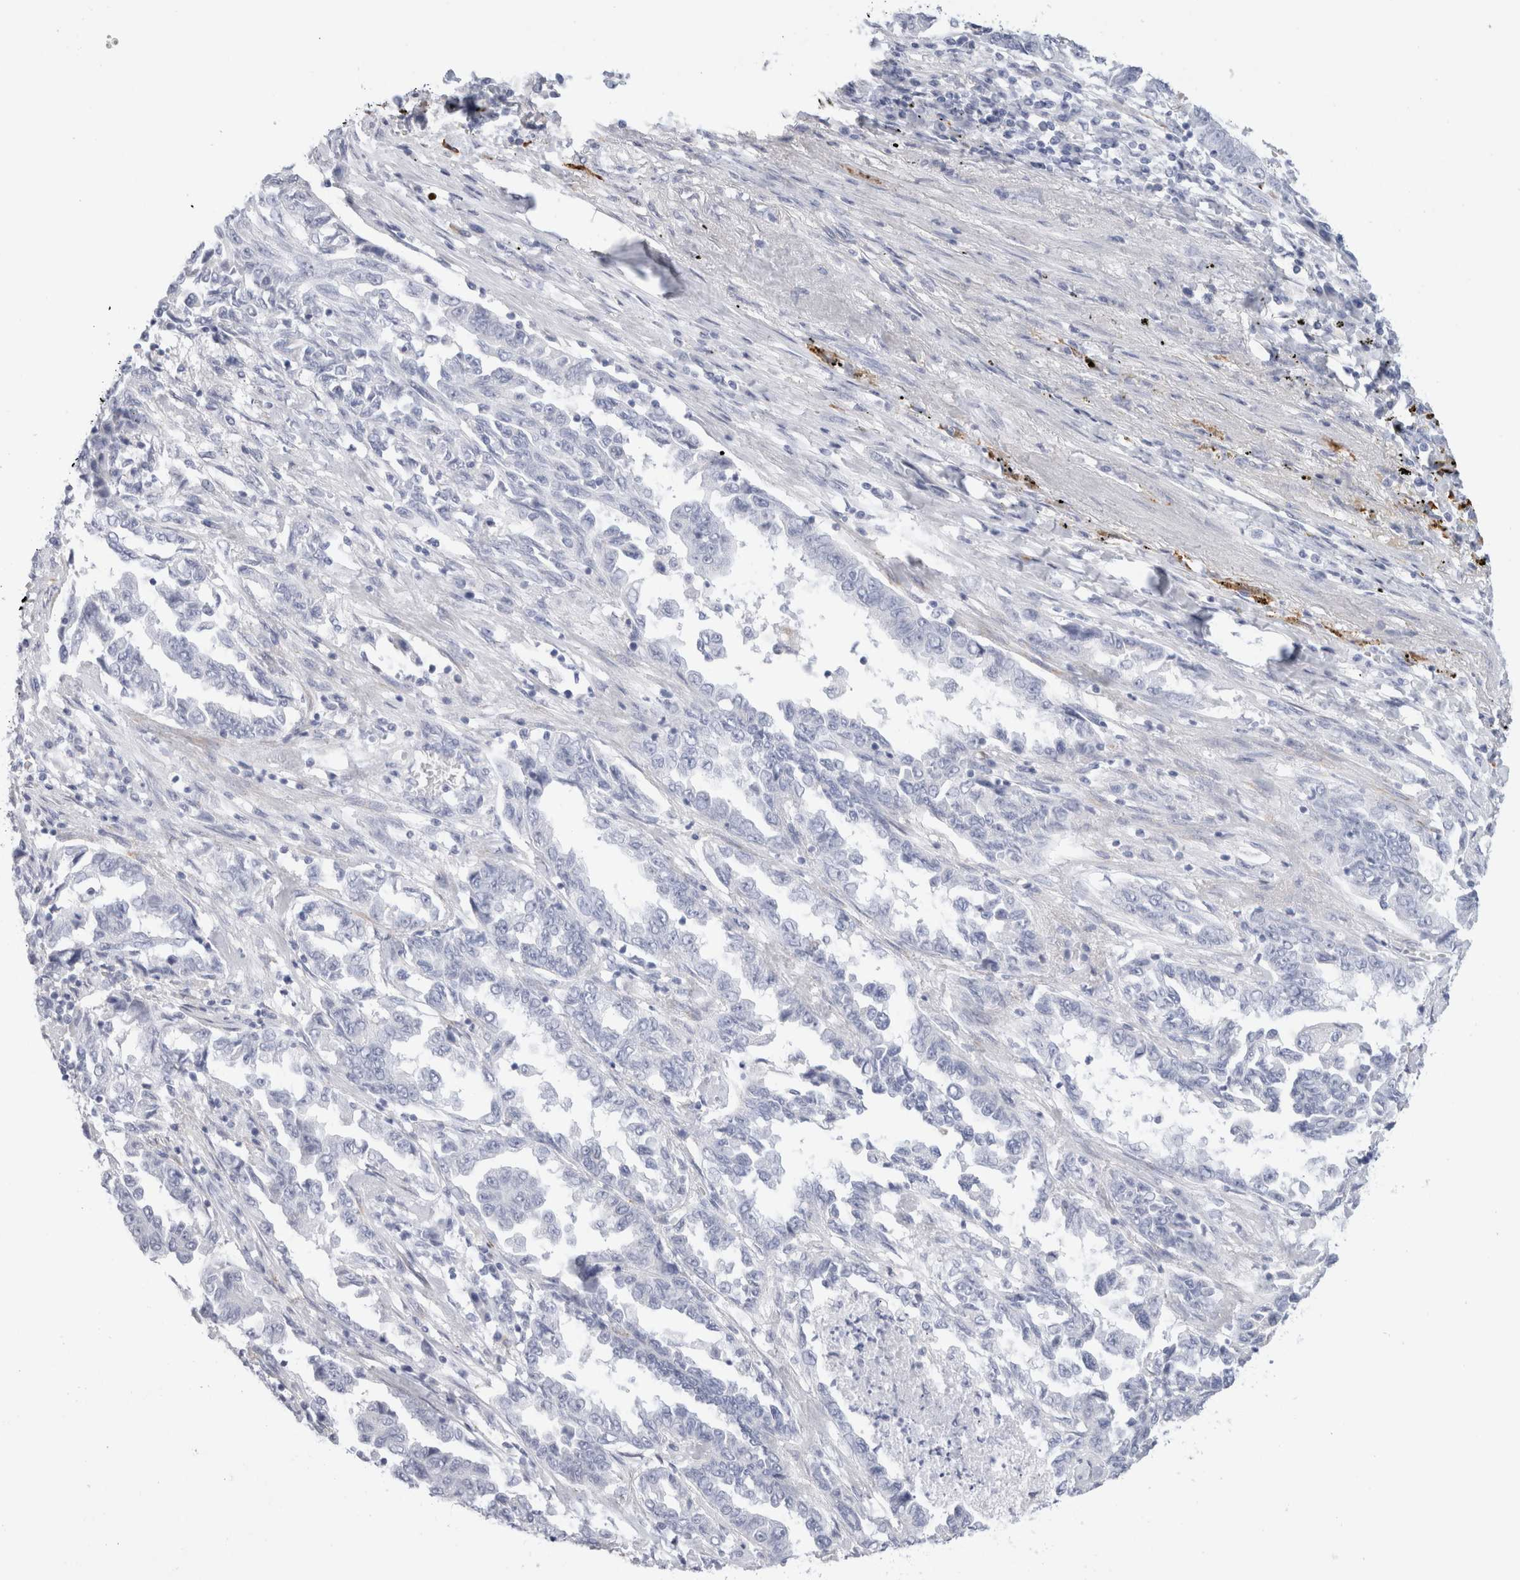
{"staining": {"intensity": "negative", "quantity": "none", "location": "none"}, "tissue": "lung cancer", "cell_type": "Tumor cells", "image_type": "cancer", "snomed": [{"axis": "morphology", "description": "Adenocarcinoma, NOS"}, {"axis": "topography", "description": "Lung"}], "caption": "This image is of lung cancer (adenocarcinoma) stained with immunohistochemistry to label a protein in brown with the nuclei are counter-stained blue. There is no positivity in tumor cells.", "gene": "MUC15", "patient": {"sex": "female", "age": 51}}